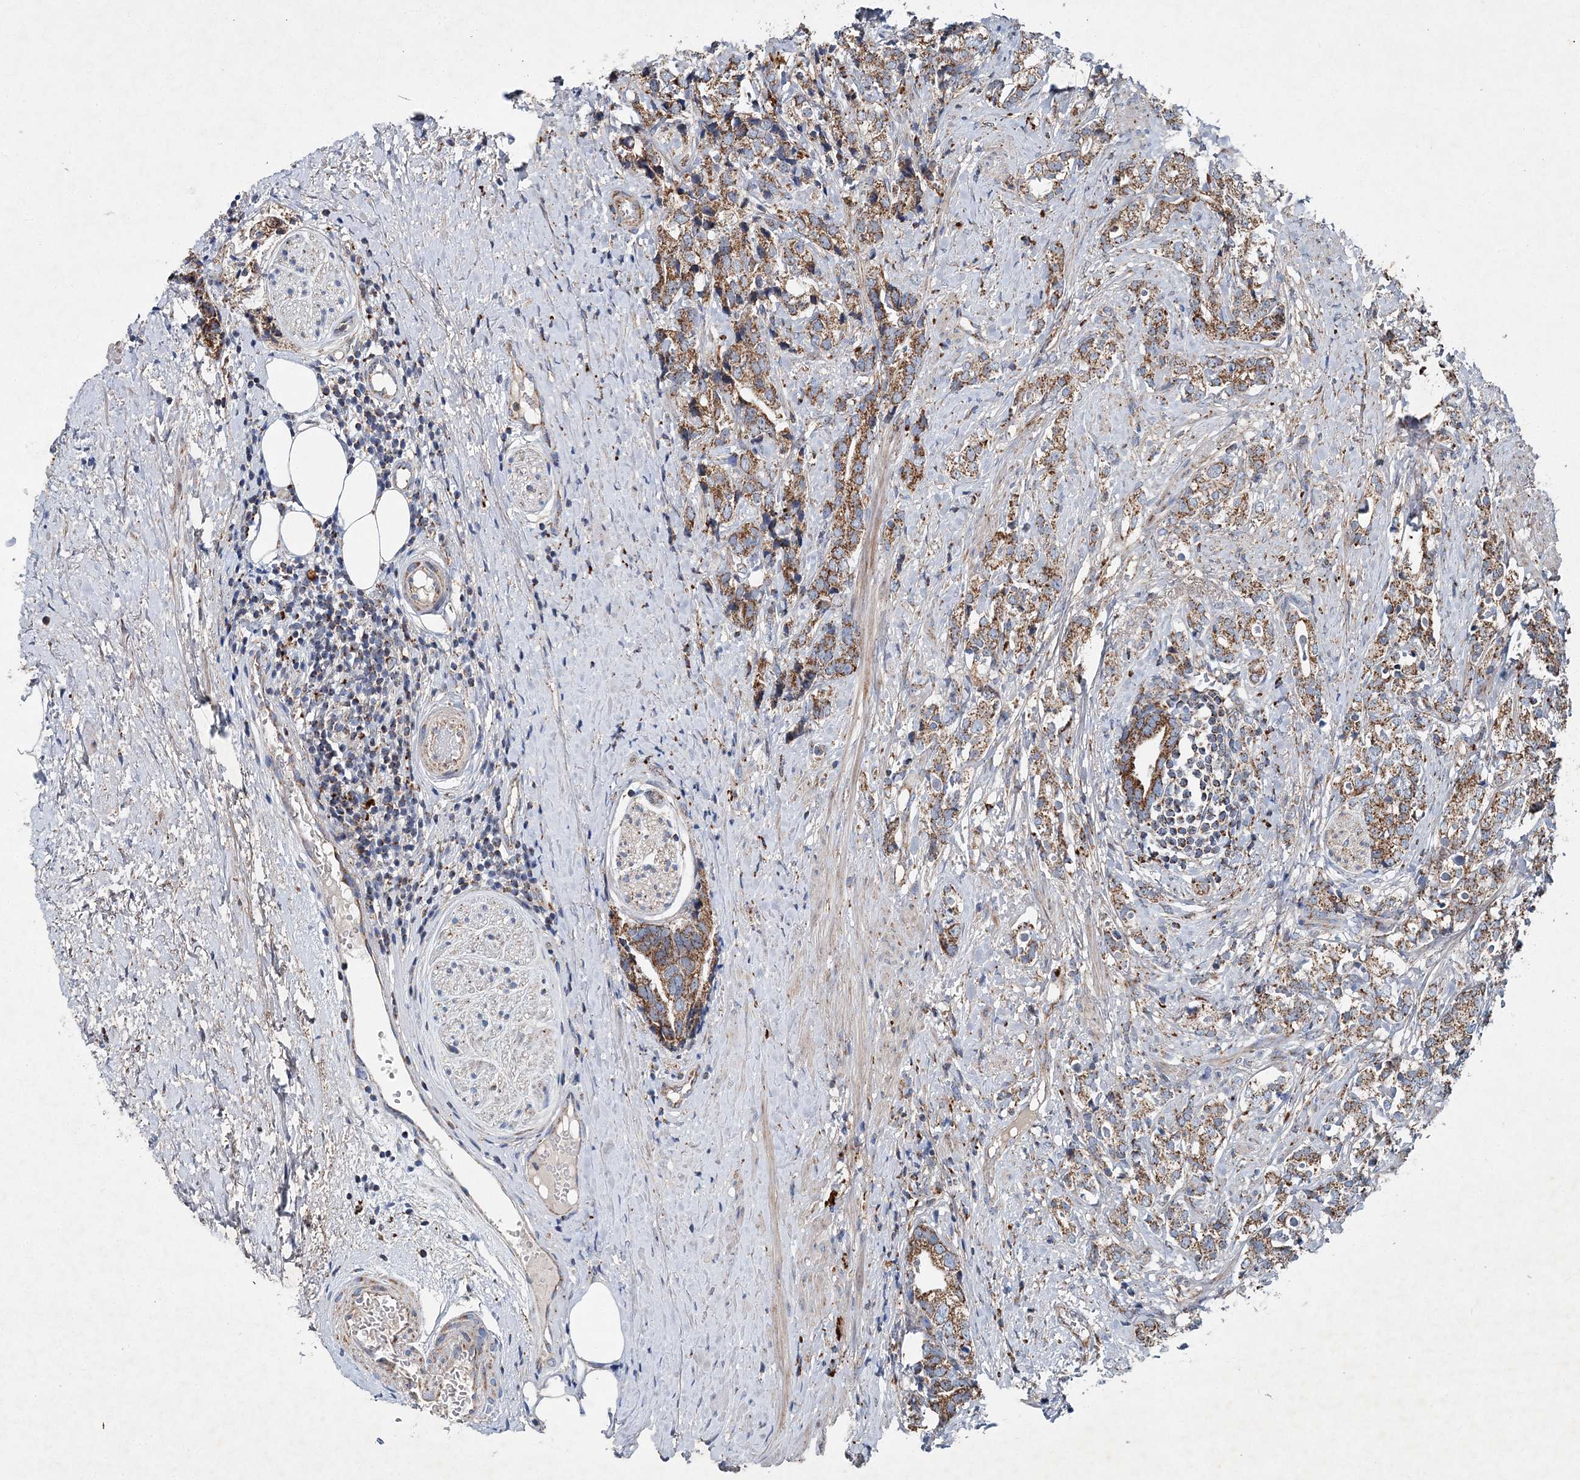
{"staining": {"intensity": "moderate", "quantity": ">75%", "location": "cytoplasmic/membranous"}, "tissue": "prostate cancer", "cell_type": "Tumor cells", "image_type": "cancer", "snomed": [{"axis": "morphology", "description": "Adenocarcinoma, High grade"}, {"axis": "topography", "description": "Prostate"}], "caption": "A medium amount of moderate cytoplasmic/membranous positivity is appreciated in approximately >75% of tumor cells in prostate high-grade adenocarcinoma tissue.", "gene": "SPAG16", "patient": {"sex": "male", "age": 69}}